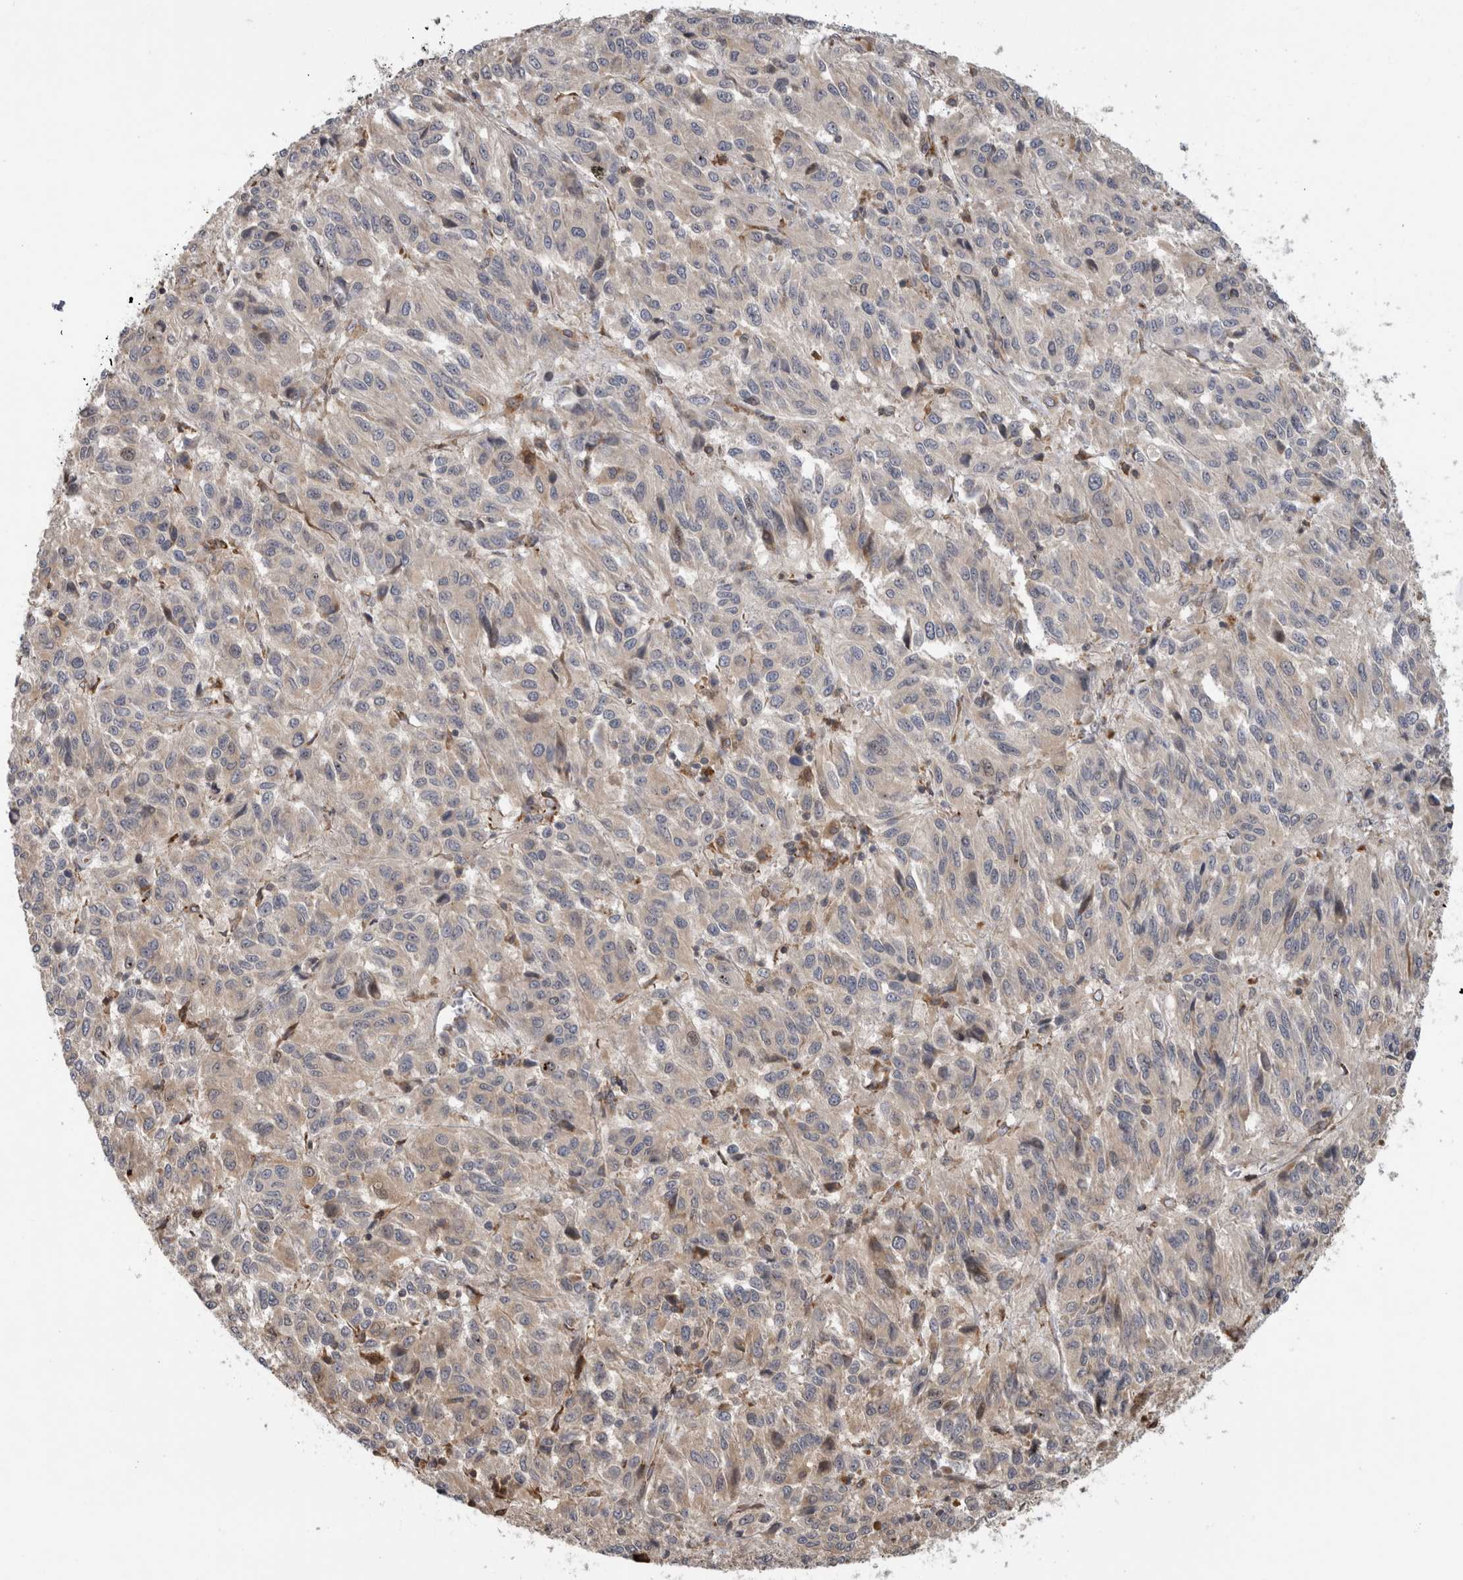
{"staining": {"intensity": "negative", "quantity": "none", "location": "none"}, "tissue": "melanoma", "cell_type": "Tumor cells", "image_type": "cancer", "snomed": [{"axis": "morphology", "description": "Malignant melanoma, Metastatic site"}, {"axis": "topography", "description": "Lung"}], "caption": "DAB immunohistochemical staining of human melanoma demonstrates no significant expression in tumor cells.", "gene": "PARP6", "patient": {"sex": "male", "age": 64}}